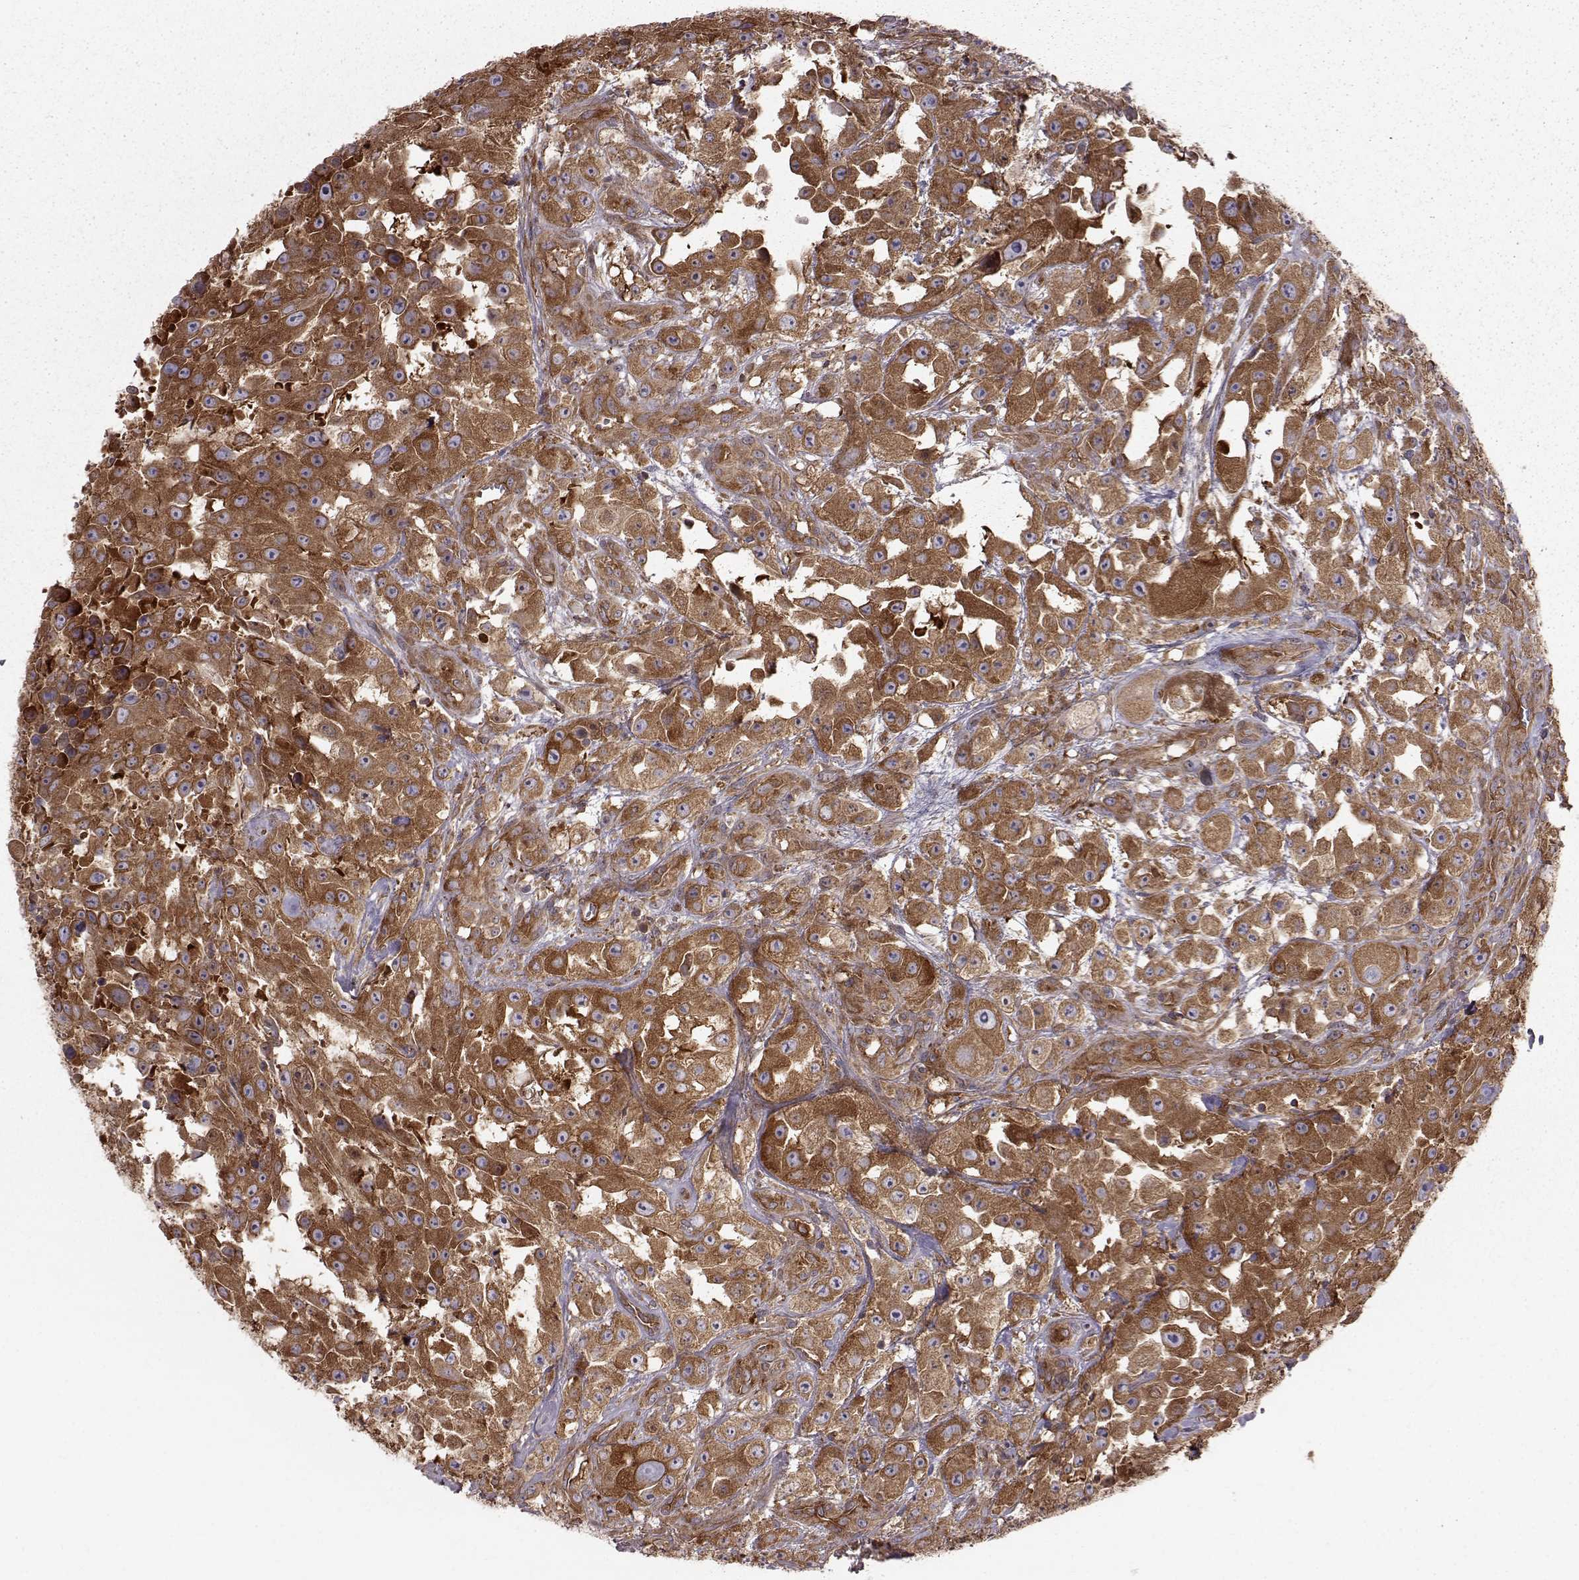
{"staining": {"intensity": "moderate", "quantity": ">75%", "location": "cytoplasmic/membranous"}, "tissue": "urothelial cancer", "cell_type": "Tumor cells", "image_type": "cancer", "snomed": [{"axis": "morphology", "description": "Urothelial carcinoma, High grade"}, {"axis": "topography", "description": "Urinary bladder"}], "caption": "IHC (DAB (3,3'-diaminobenzidine)) staining of human urothelial cancer exhibits moderate cytoplasmic/membranous protein expression in approximately >75% of tumor cells.", "gene": "RABGAP1", "patient": {"sex": "male", "age": 79}}